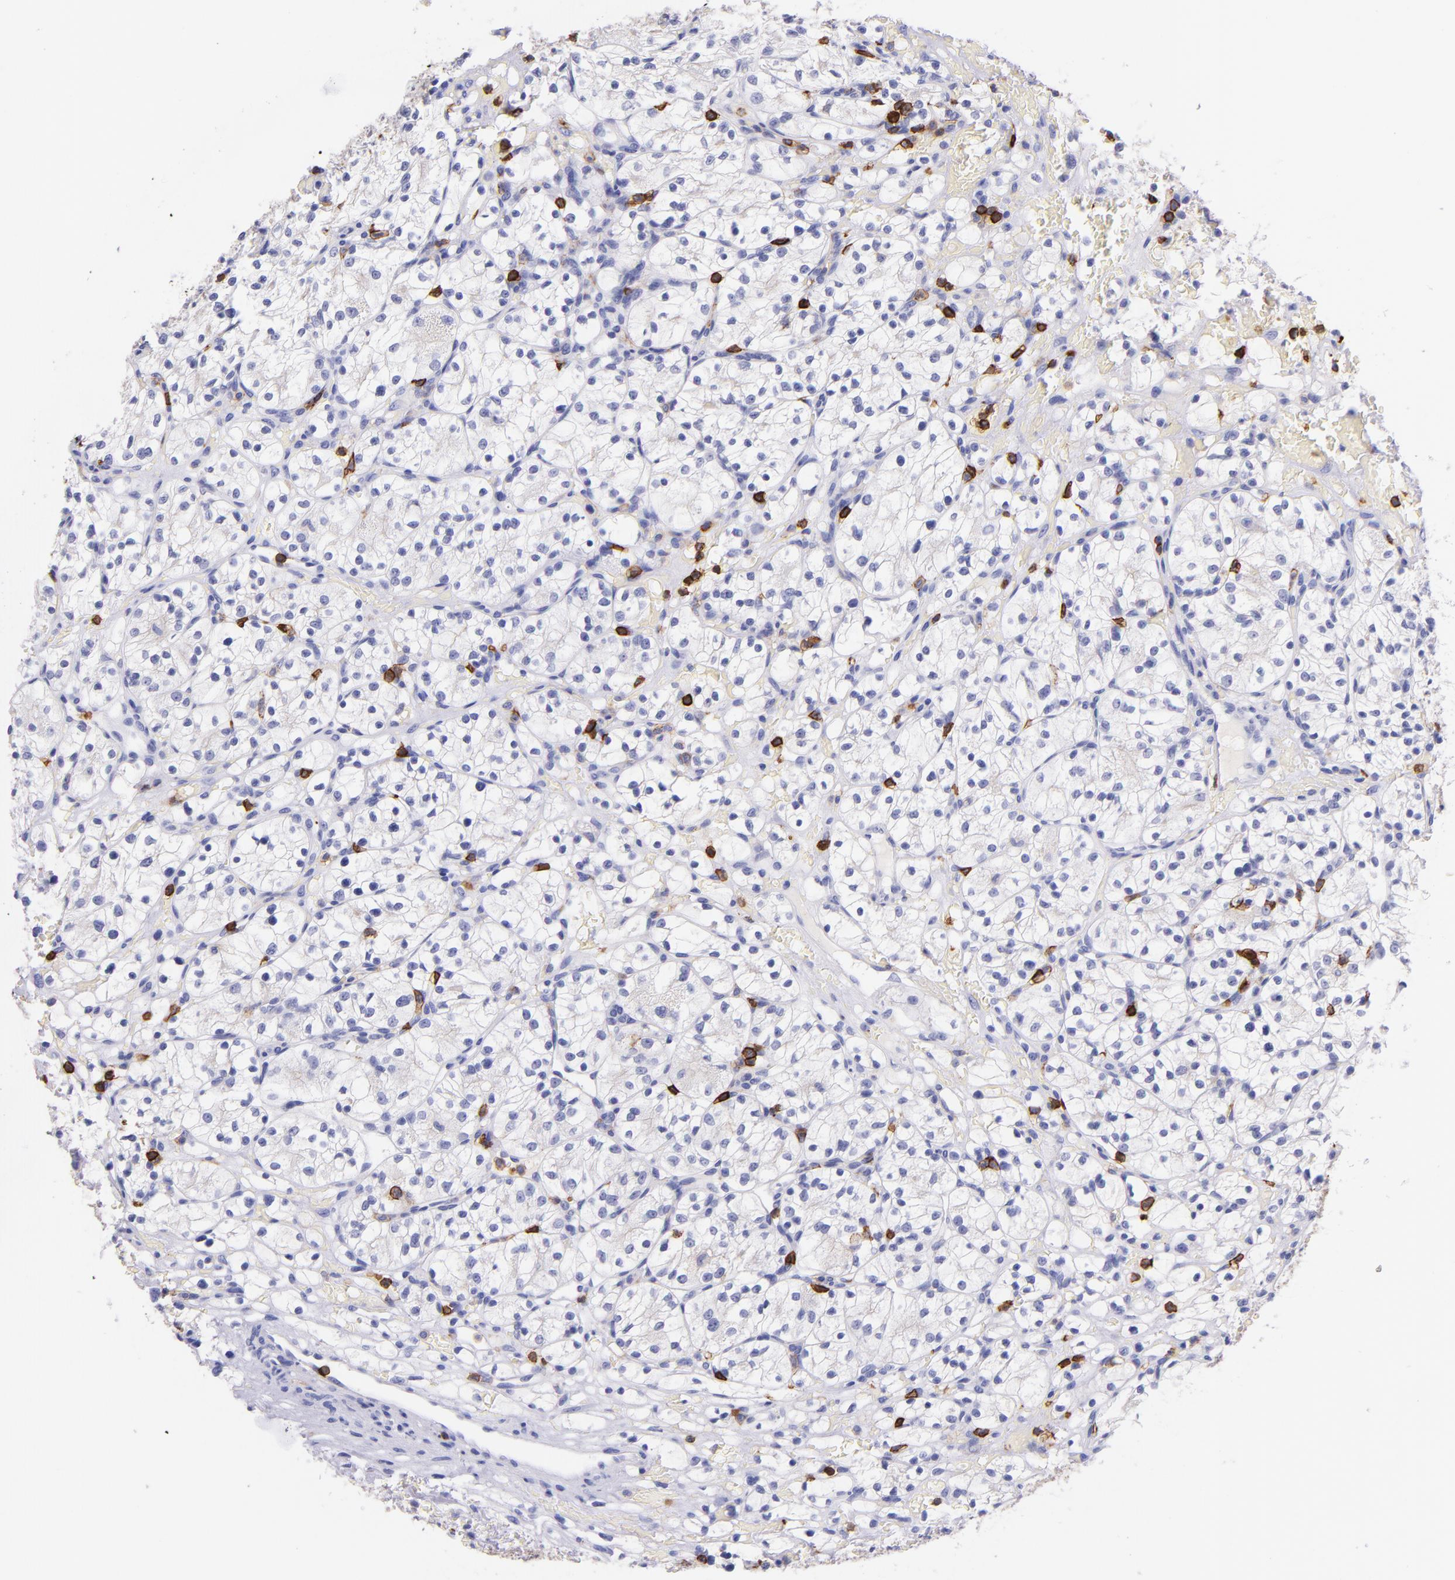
{"staining": {"intensity": "negative", "quantity": "none", "location": "none"}, "tissue": "renal cancer", "cell_type": "Tumor cells", "image_type": "cancer", "snomed": [{"axis": "morphology", "description": "Adenocarcinoma, NOS"}, {"axis": "topography", "description": "Kidney"}], "caption": "This is an immunohistochemistry photomicrograph of human renal adenocarcinoma. There is no staining in tumor cells.", "gene": "SPN", "patient": {"sex": "female", "age": 60}}